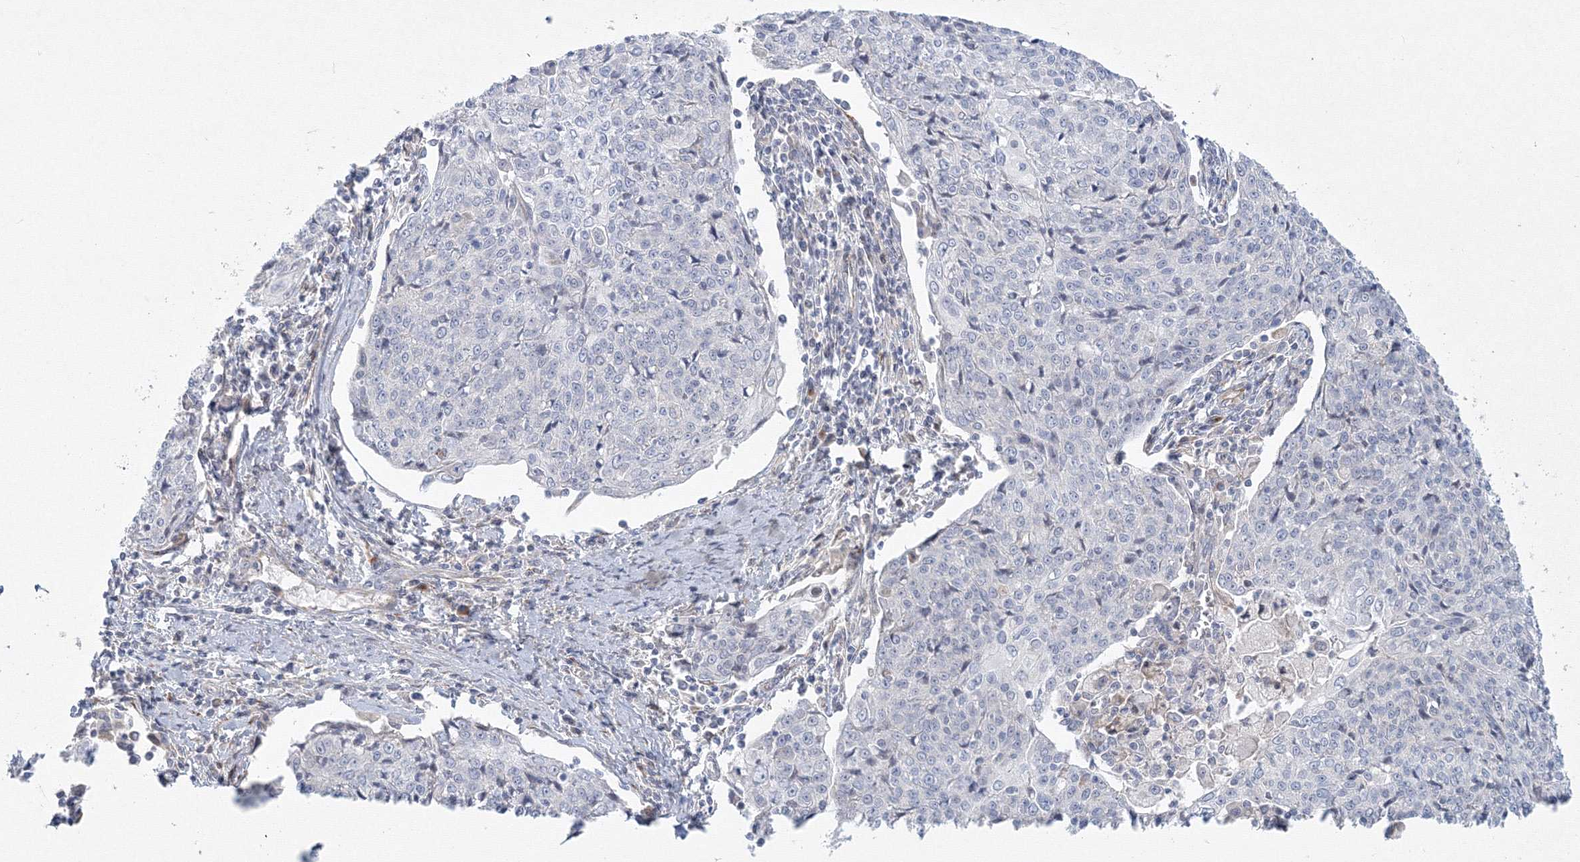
{"staining": {"intensity": "negative", "quantity": "none", "location": "none"}, "tissue": "cervical cancer", "cell_type": "Tumor cells", "image_type": "cancer", "snomed": [{"axis": "morphology", "description": "Squamous cell carcinoma, NOS"}, {"axis": "topography", "description": "Cervix"}], "caption": "Micrograph shows no protein staining in tumor cells of squamous cell carcinoma (cervical) tissue. The staining is performed using DAB brown chromogen with nuclei counter-stained in using hematoxylin.", "gene": "WDR49", "patient": {"sex": "female", "age": 48}}